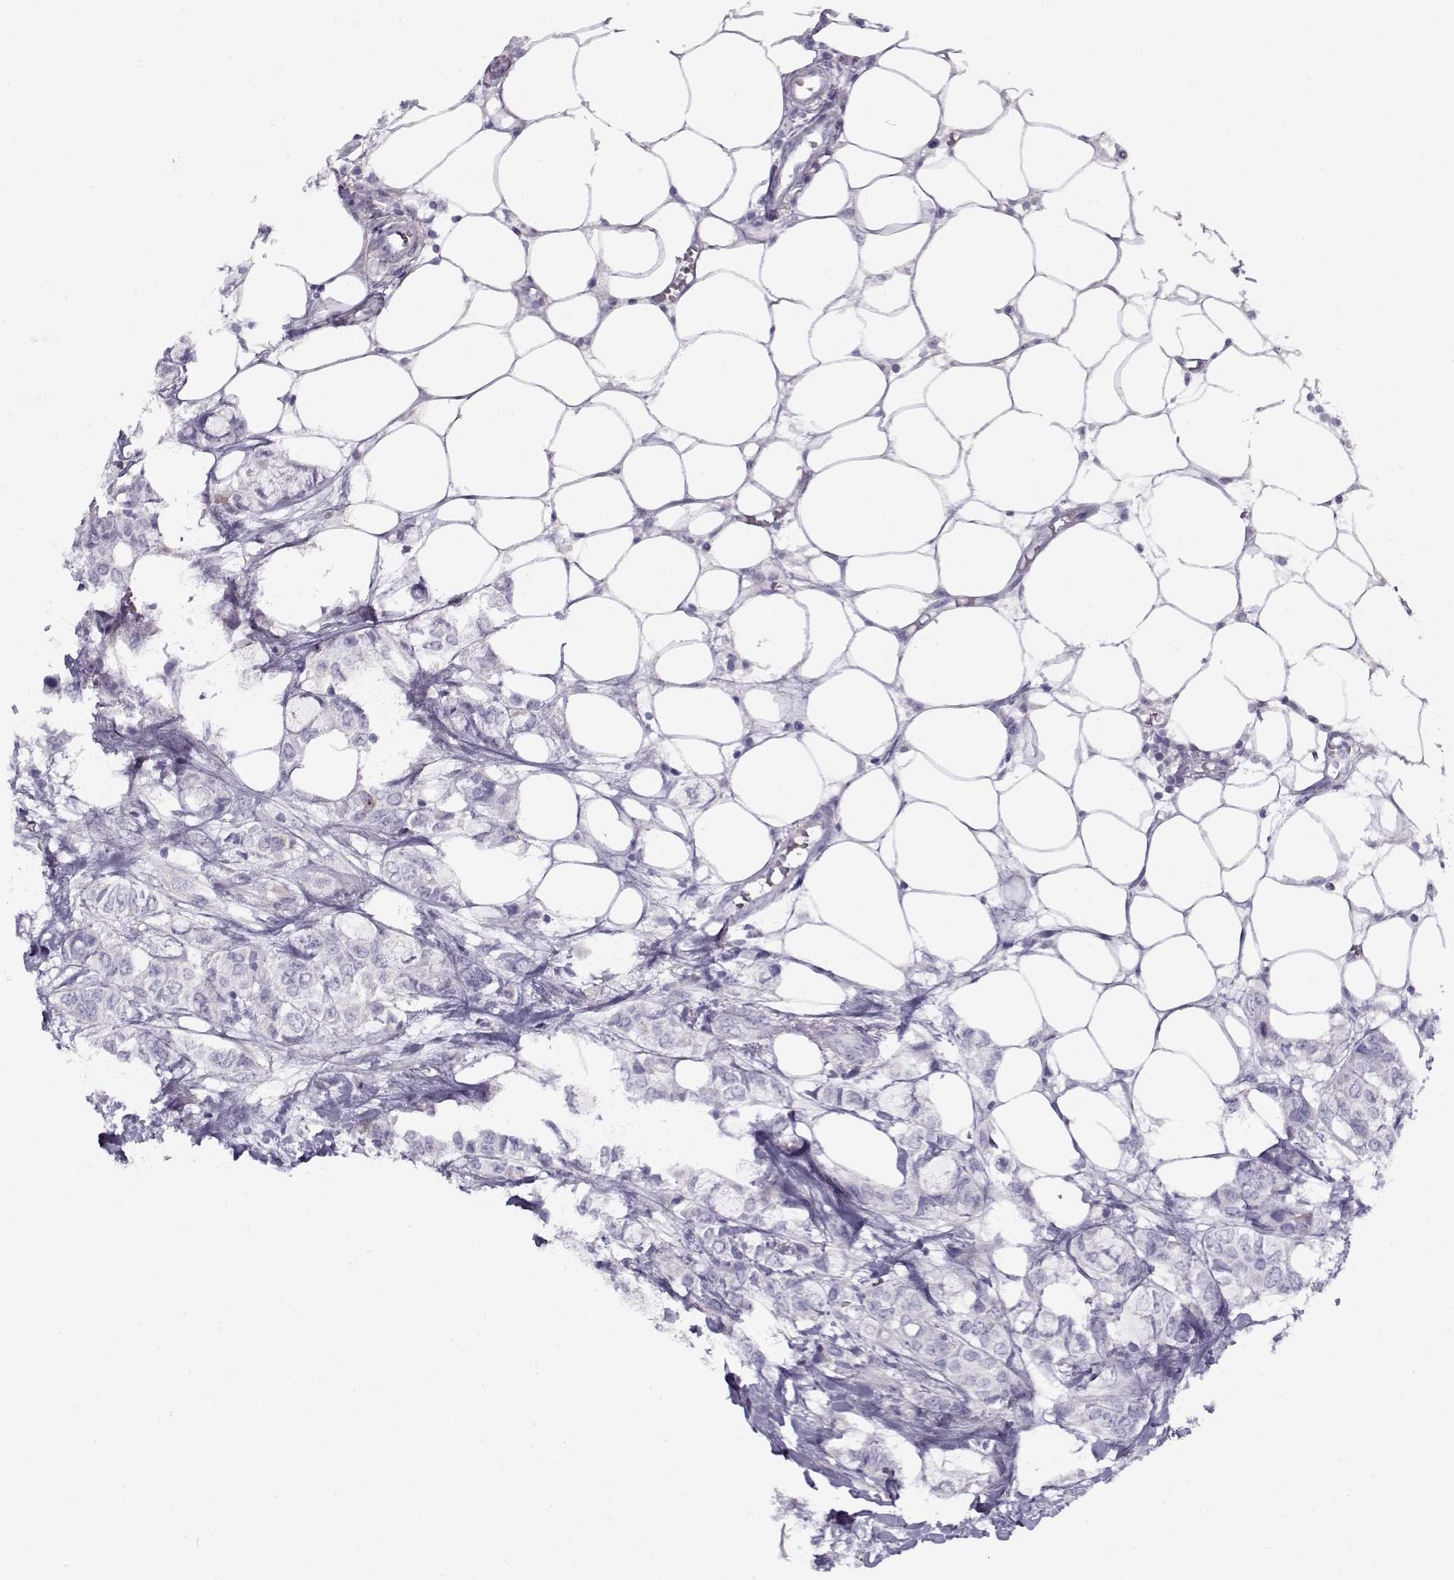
{"staining": {"intensity": "negative", "quantity": "none", "location": "none"}, "tissue": "breast cancer", "cell_type": "Tumor cells", "image_type": "cancer", "snomed": [{"axis": "morphology", "description": "Duct carcinoma"}, {"axis": "topography", "description": "Breast"}], "caption": "IHC histopathology image of neoplastic tissue: breast cancer stained with DAB (3,3'-diaminobenzidine) demonstrates no significant protein staining in tumor cells. The staining is performed using DAB brown chromogen with nuclei counter-stained in using hematoxylin.", "gene": "PP2D1", "patient": {"sex": "female", "age": 85}}